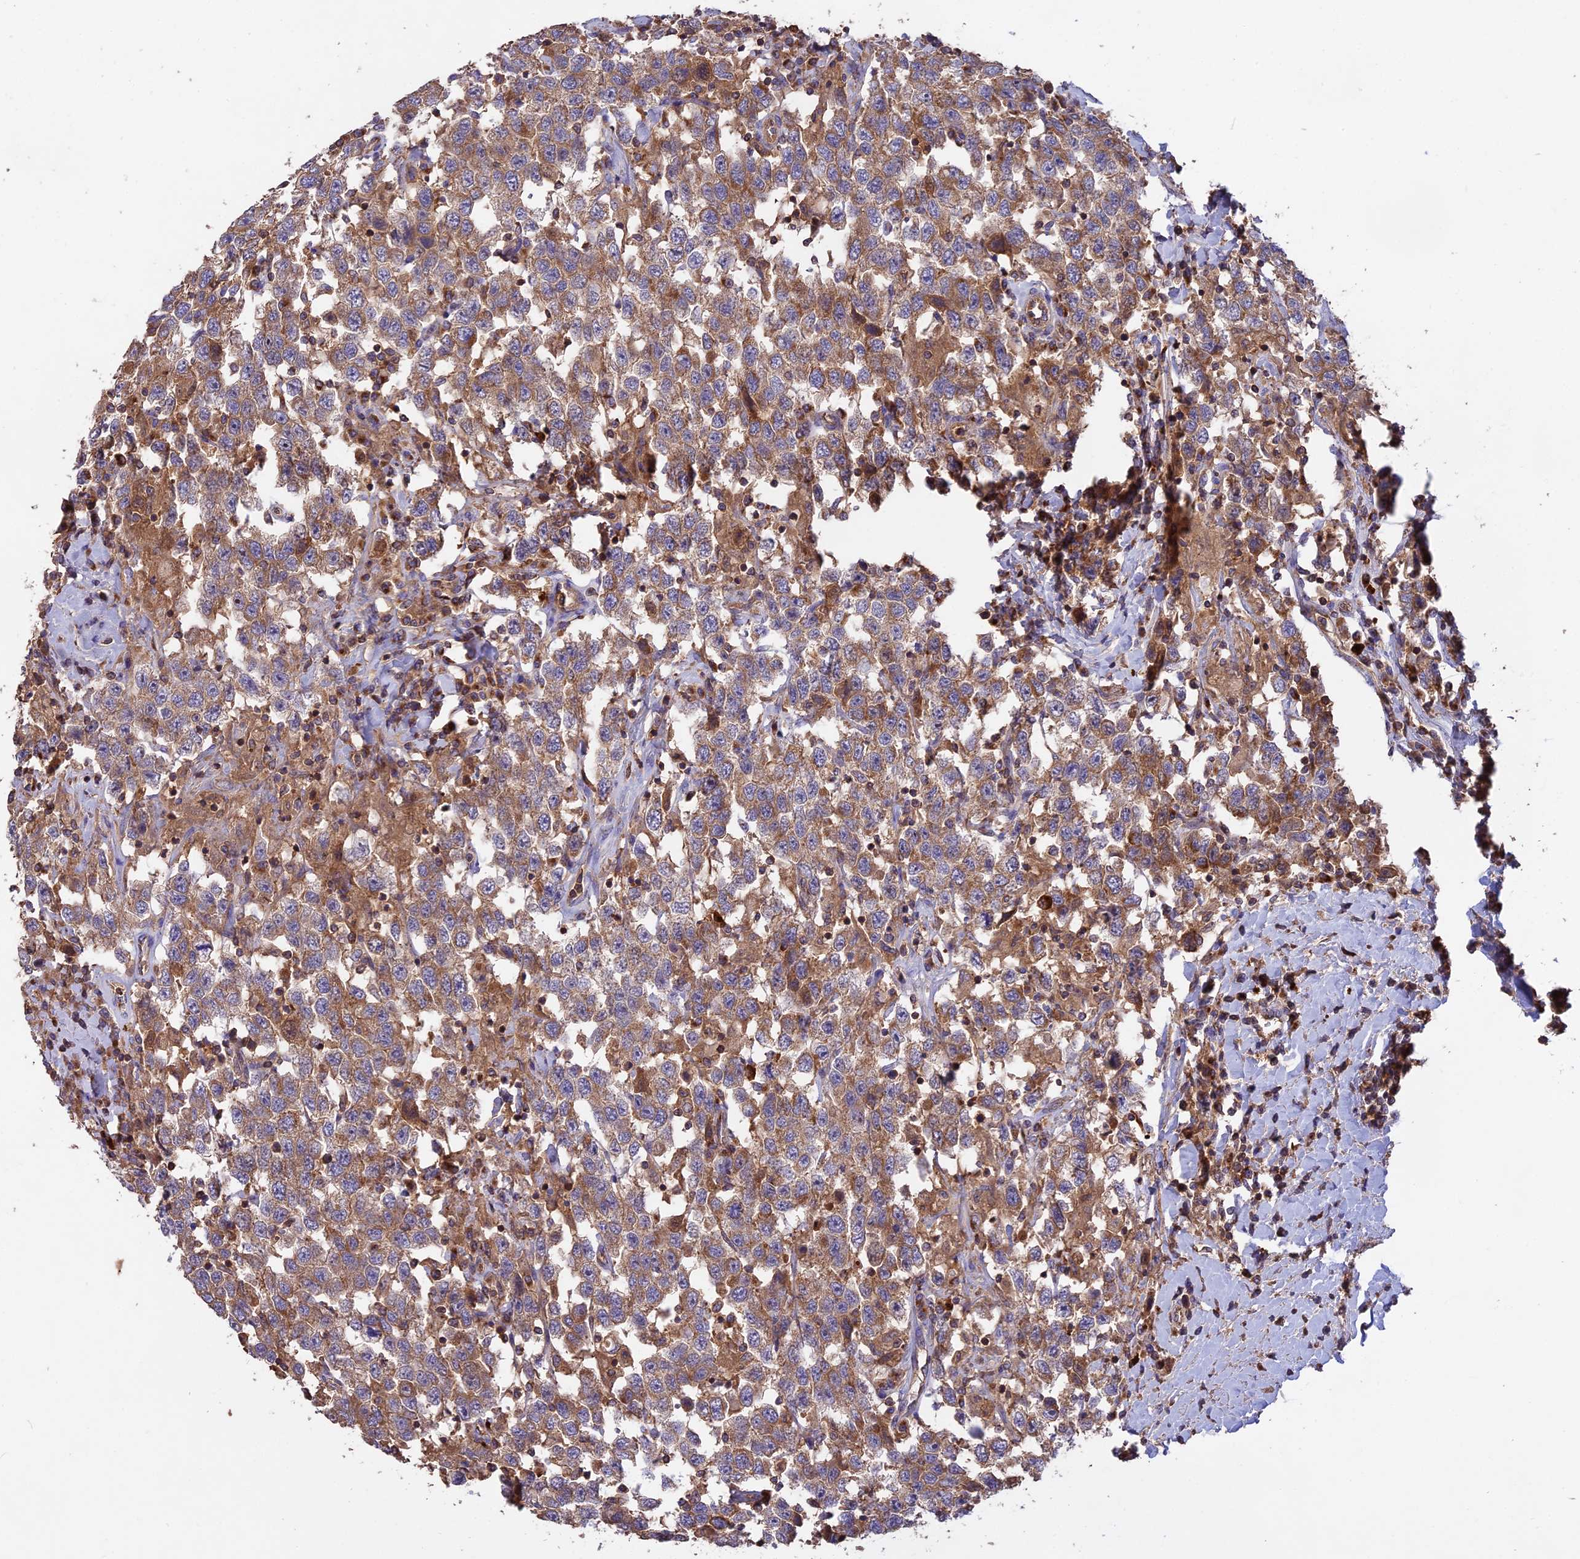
{"staining": {"intensity": "moderate", "quantity": ">75%", "location": "cytoplasmic/membranous"}, "tissue": "testis cancer", "cell_type": "Tumor cells", "image_type": "cancer", "snomed": [{"axis": "morphology", "description": "Seminoma, NOS"}, {"axis": "topography", "description": "Testis"}], "caption": "Human testis seminoma stained with a protein marker demonstrates moderate staining in tumor cells.", "gene": "NUDT8", "patient": {"sex": "male", "age": 41}}